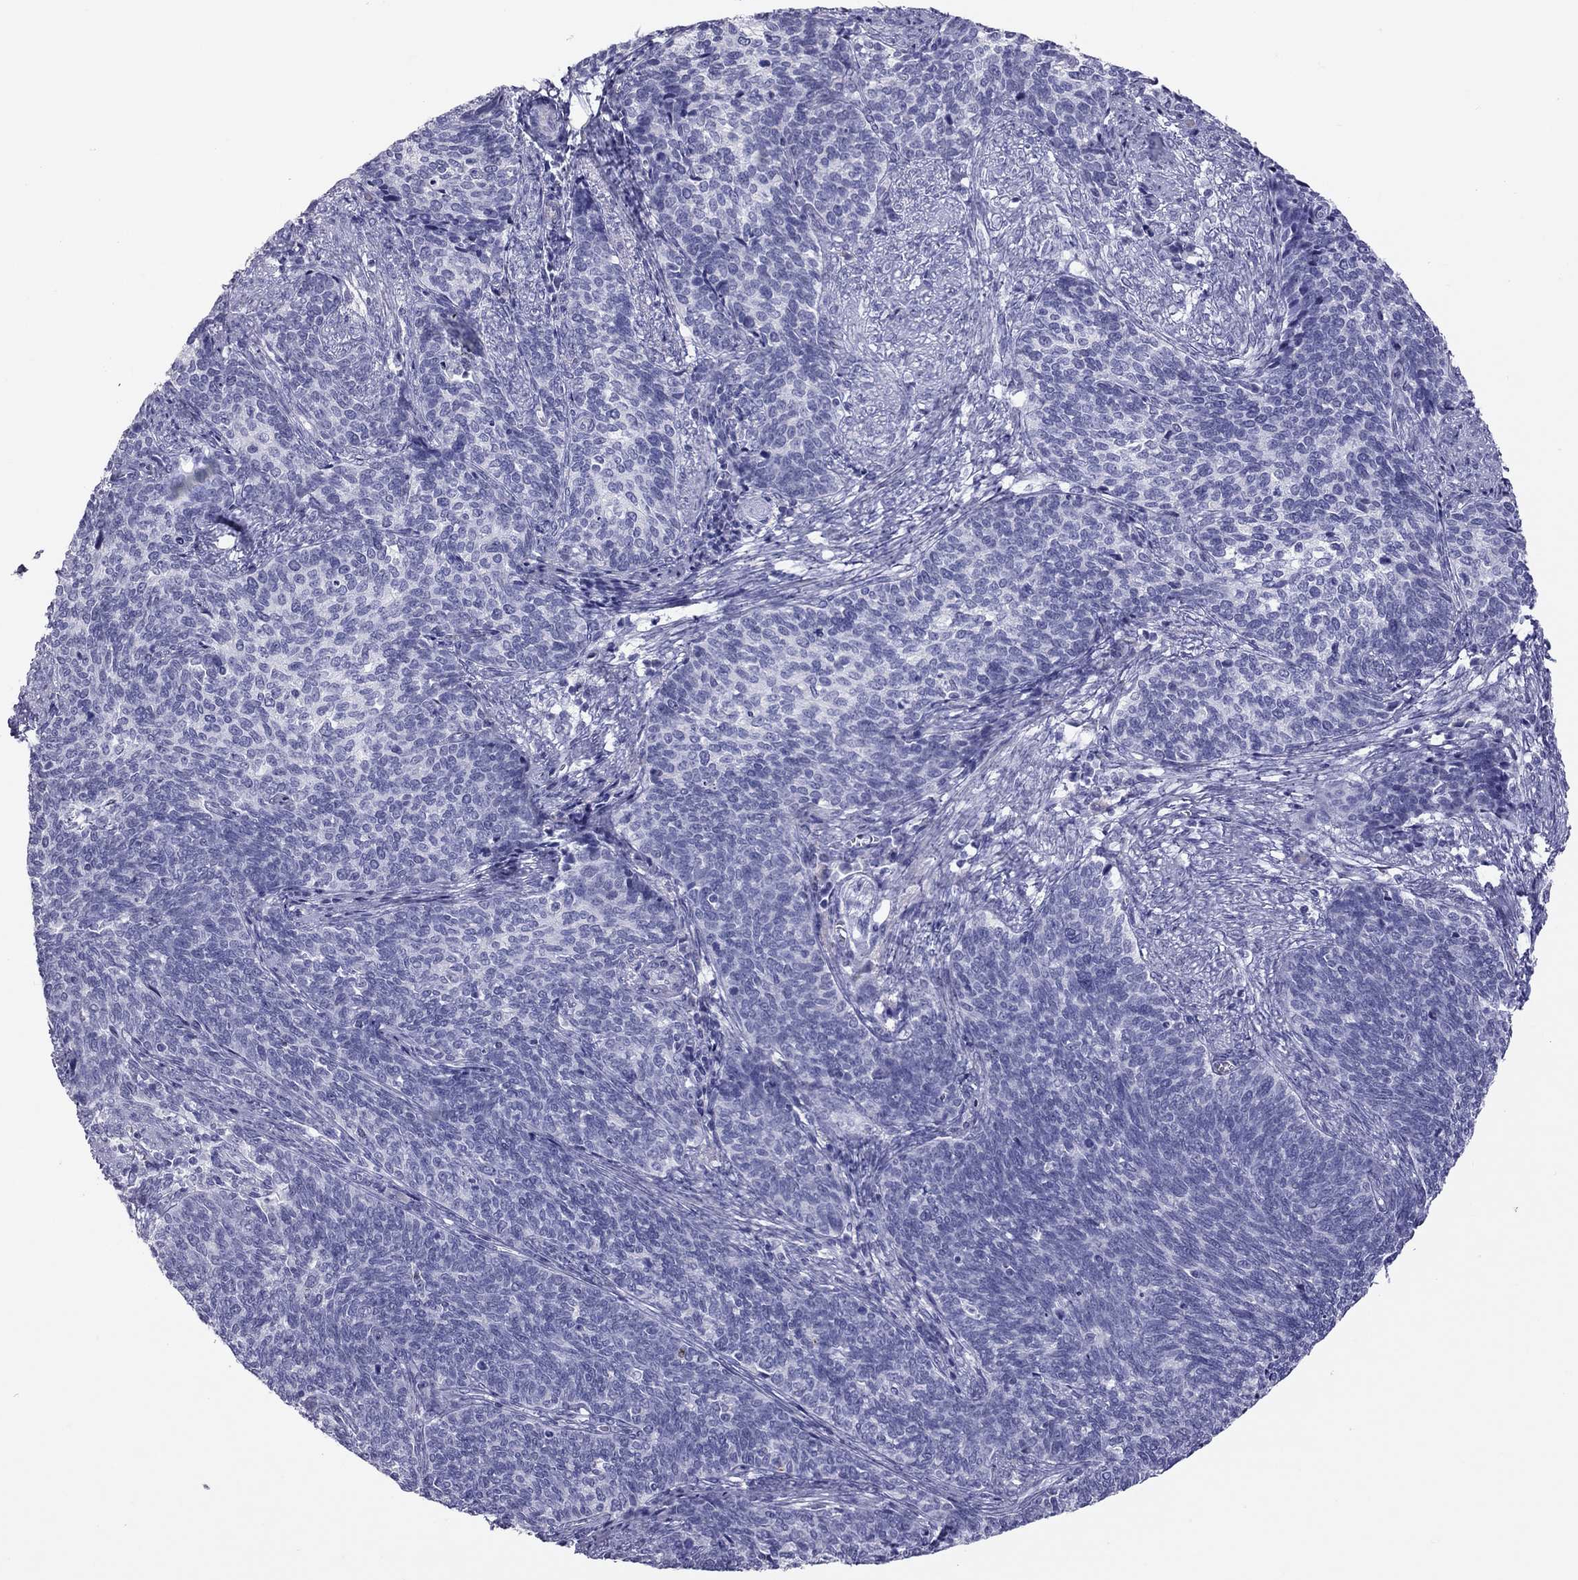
{"staining": {"intensity": "negative", "quantity": "none", "location": "none"}, "tissue": "cervical cancer", "cell_type": "Tumor cells", "image_type": "cancer", "snomed": [{"axis": "morphology", "description": "Squamous cell carcinoma, NOS"}, {"axis": "topography", "description": "Cervix"}], "caption": "IHC histopathology image of neoplastic tissue: human squamous cell carcinoma (cervical) stained with DAB (3,3'-diaminobenzidine) shows no significant protein staining in tumor cells.", "gene": "STAG3", "patient": {"sex": "female", "age": 39}}